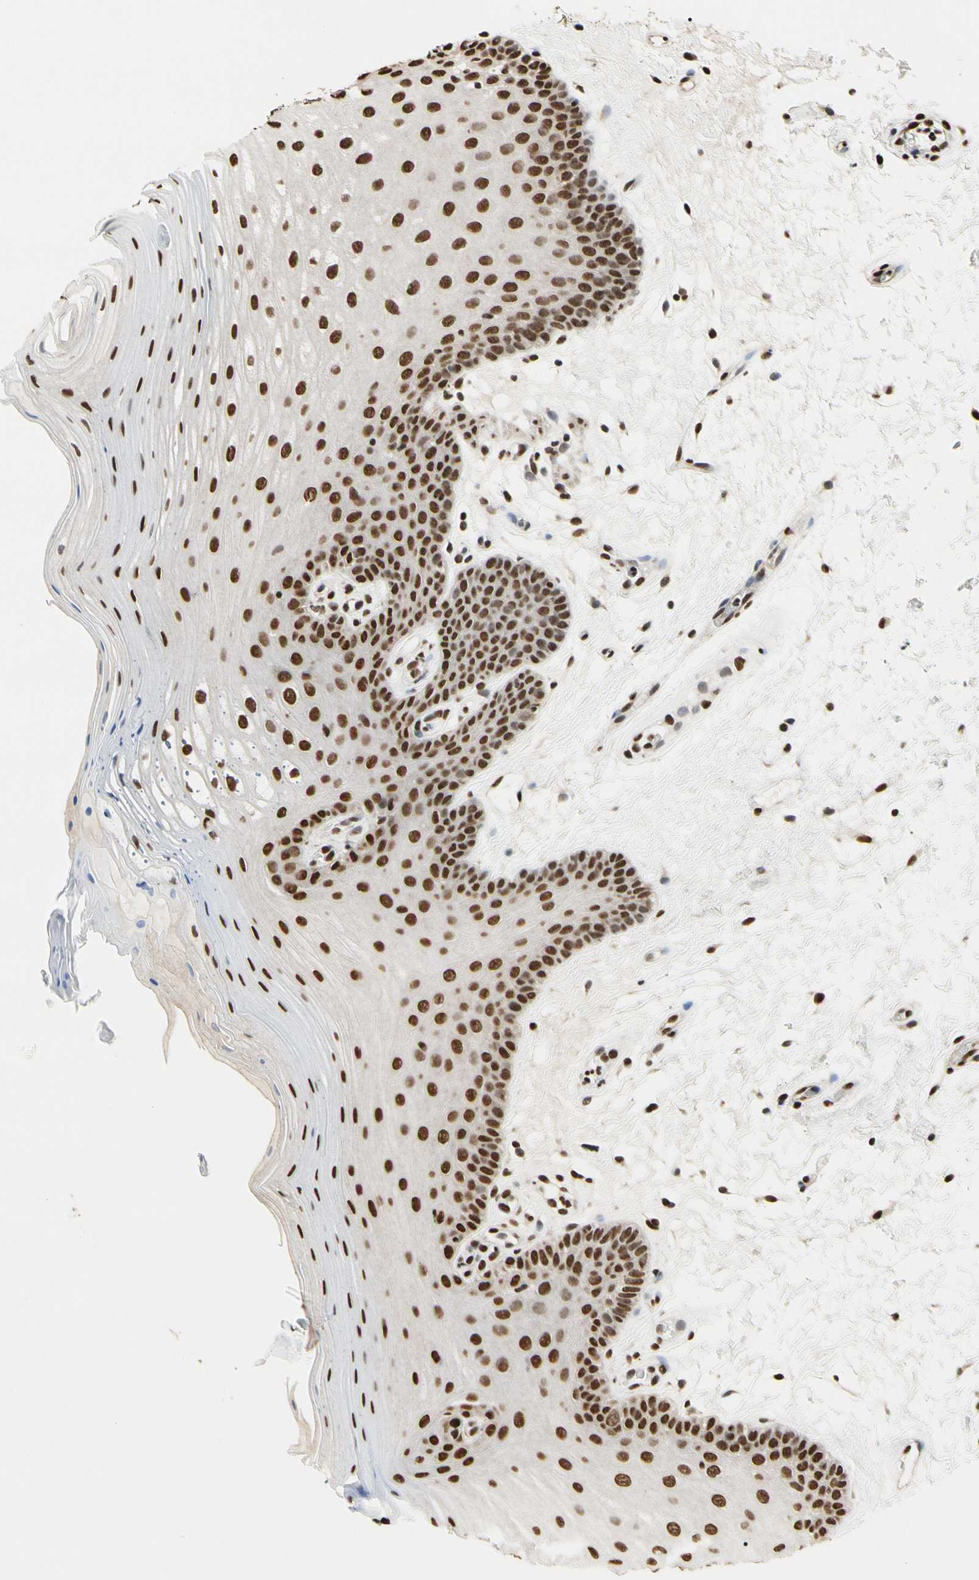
{"staining": {"intensity": "strong", "quantity": ">75%", "location": "nuclear"}, "tissue": "oral mucosa", "cell_type": "Squamous epithelial cells", "image_type": "normal", "snomed": [{"axis": "morphology", "description": "Normal tissue, NOS"}, {"axis": "morphology", "description": "Squamous cell carcinoma, NOS"}, {"axis": "topography", "description": "Skeletal muscle"}, {"axis": "topography", "description": "Oral tissue"}, {"axis": "topography", "description": "Head-Neck"}], "caption": "Brown immunohistochemical staining in normal human oral mucosa shows strong nuclear staining in approximately >75% of squamous epithelial cells. The staining was performed using DAB (3,3'-diaminobenzidine), with brown indicating positive protein expression. Nuclei are stained blue with hematoxylin.", "gene": "HNRNPK", "patient": {"sex": "male", "age": 71}}